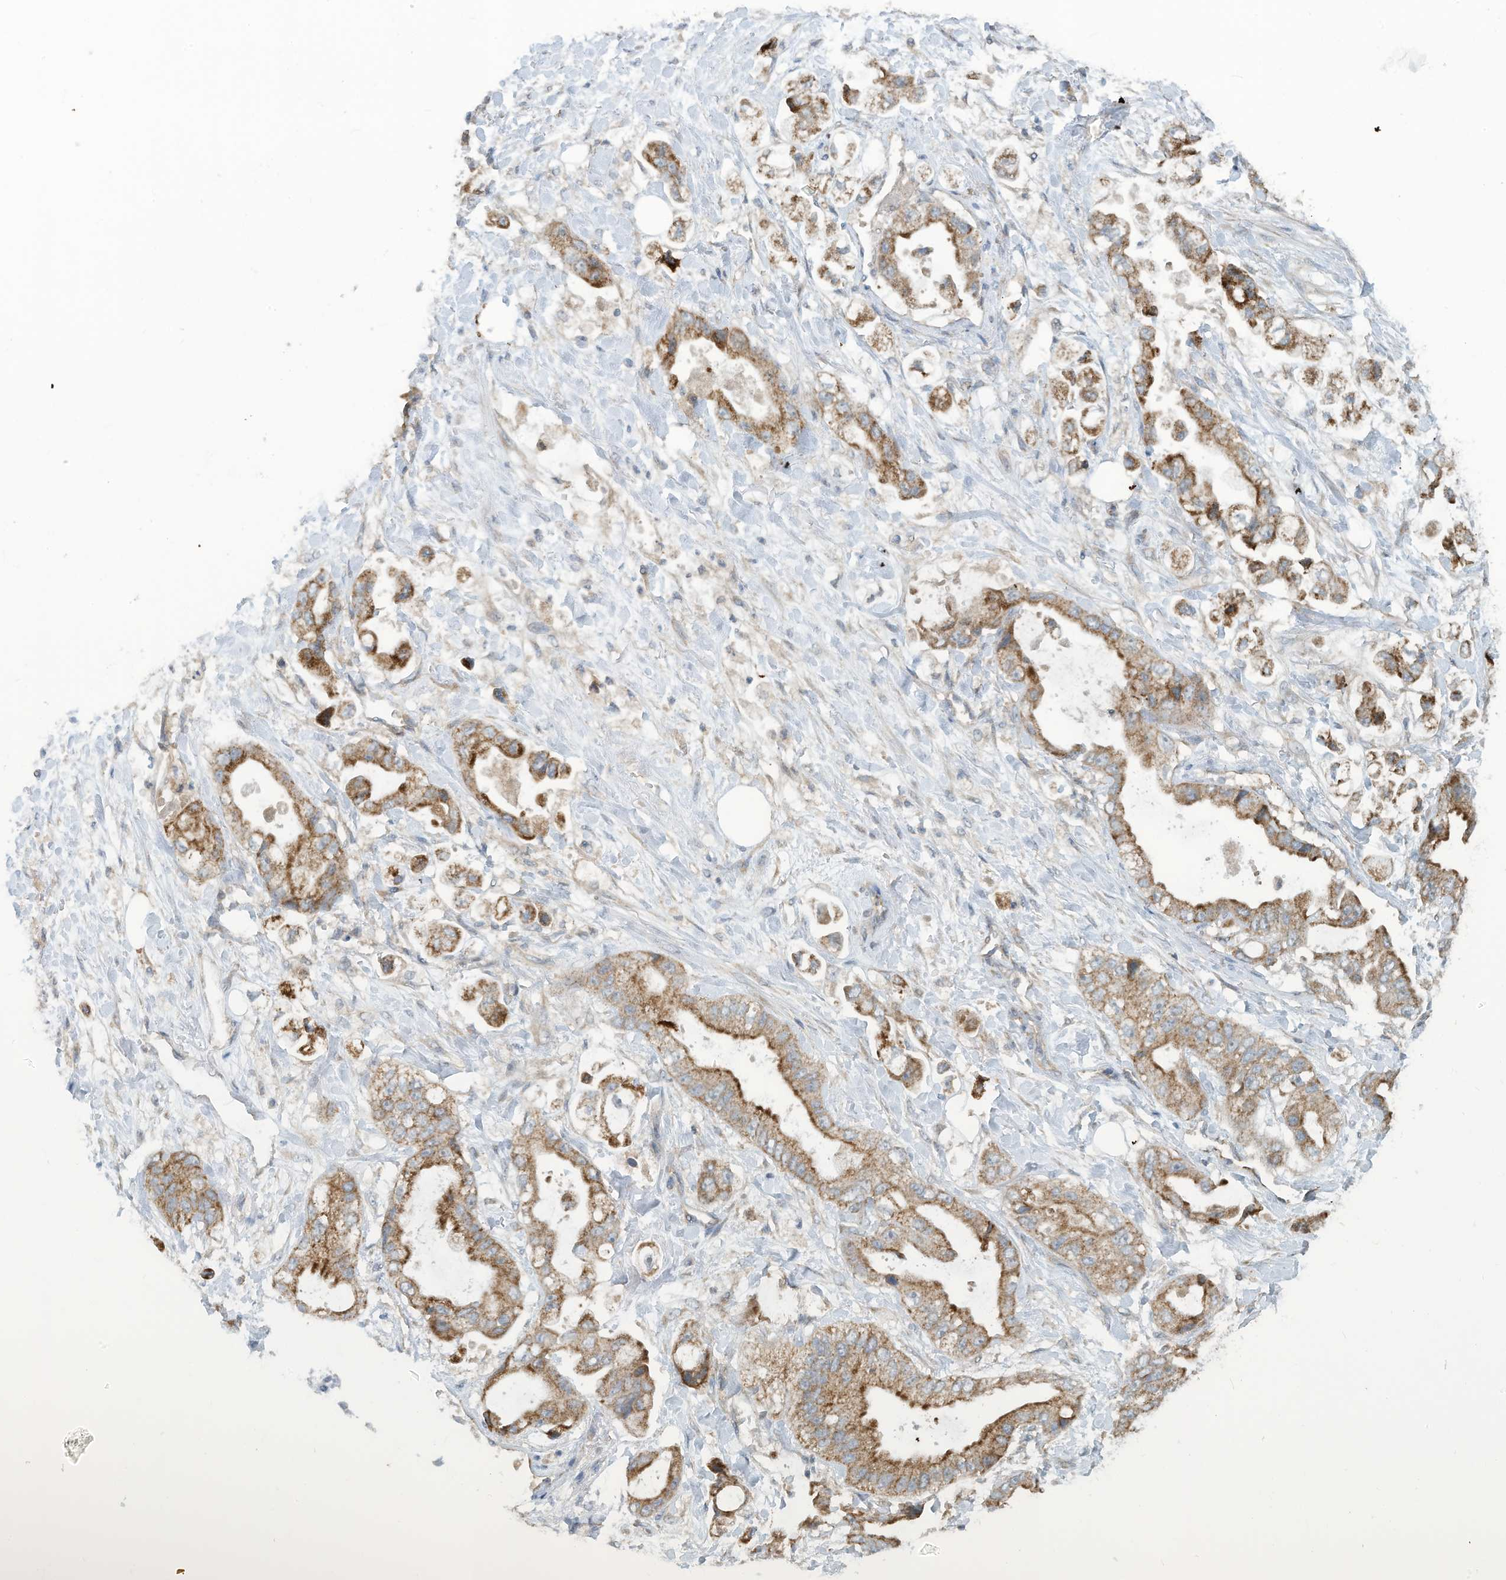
{"staining": {"intensity": "moderate", "quantity": ">75%", "location": "cytoplasmic/membranous"}, "tissue": "stomach cancer", "cell_type": "Tumor cells", "image_type": "cancer", "snomed": [{"axis": "morphology", "description": "Adenocarcinoma, NOS"}, {"axis": "topography", "description": "Stomach"}], "caption": "The immunohistochemical stain shows moderate cytoplasmic/membranous positivity in tumor cells of stomach cancer (adenocarcinoma) tissue. (brown staining indicates protein expression, while blue staining denotes nuclei).", "gene": "SCGB1D2", "patient": {"sex": "male", "age": 62}}